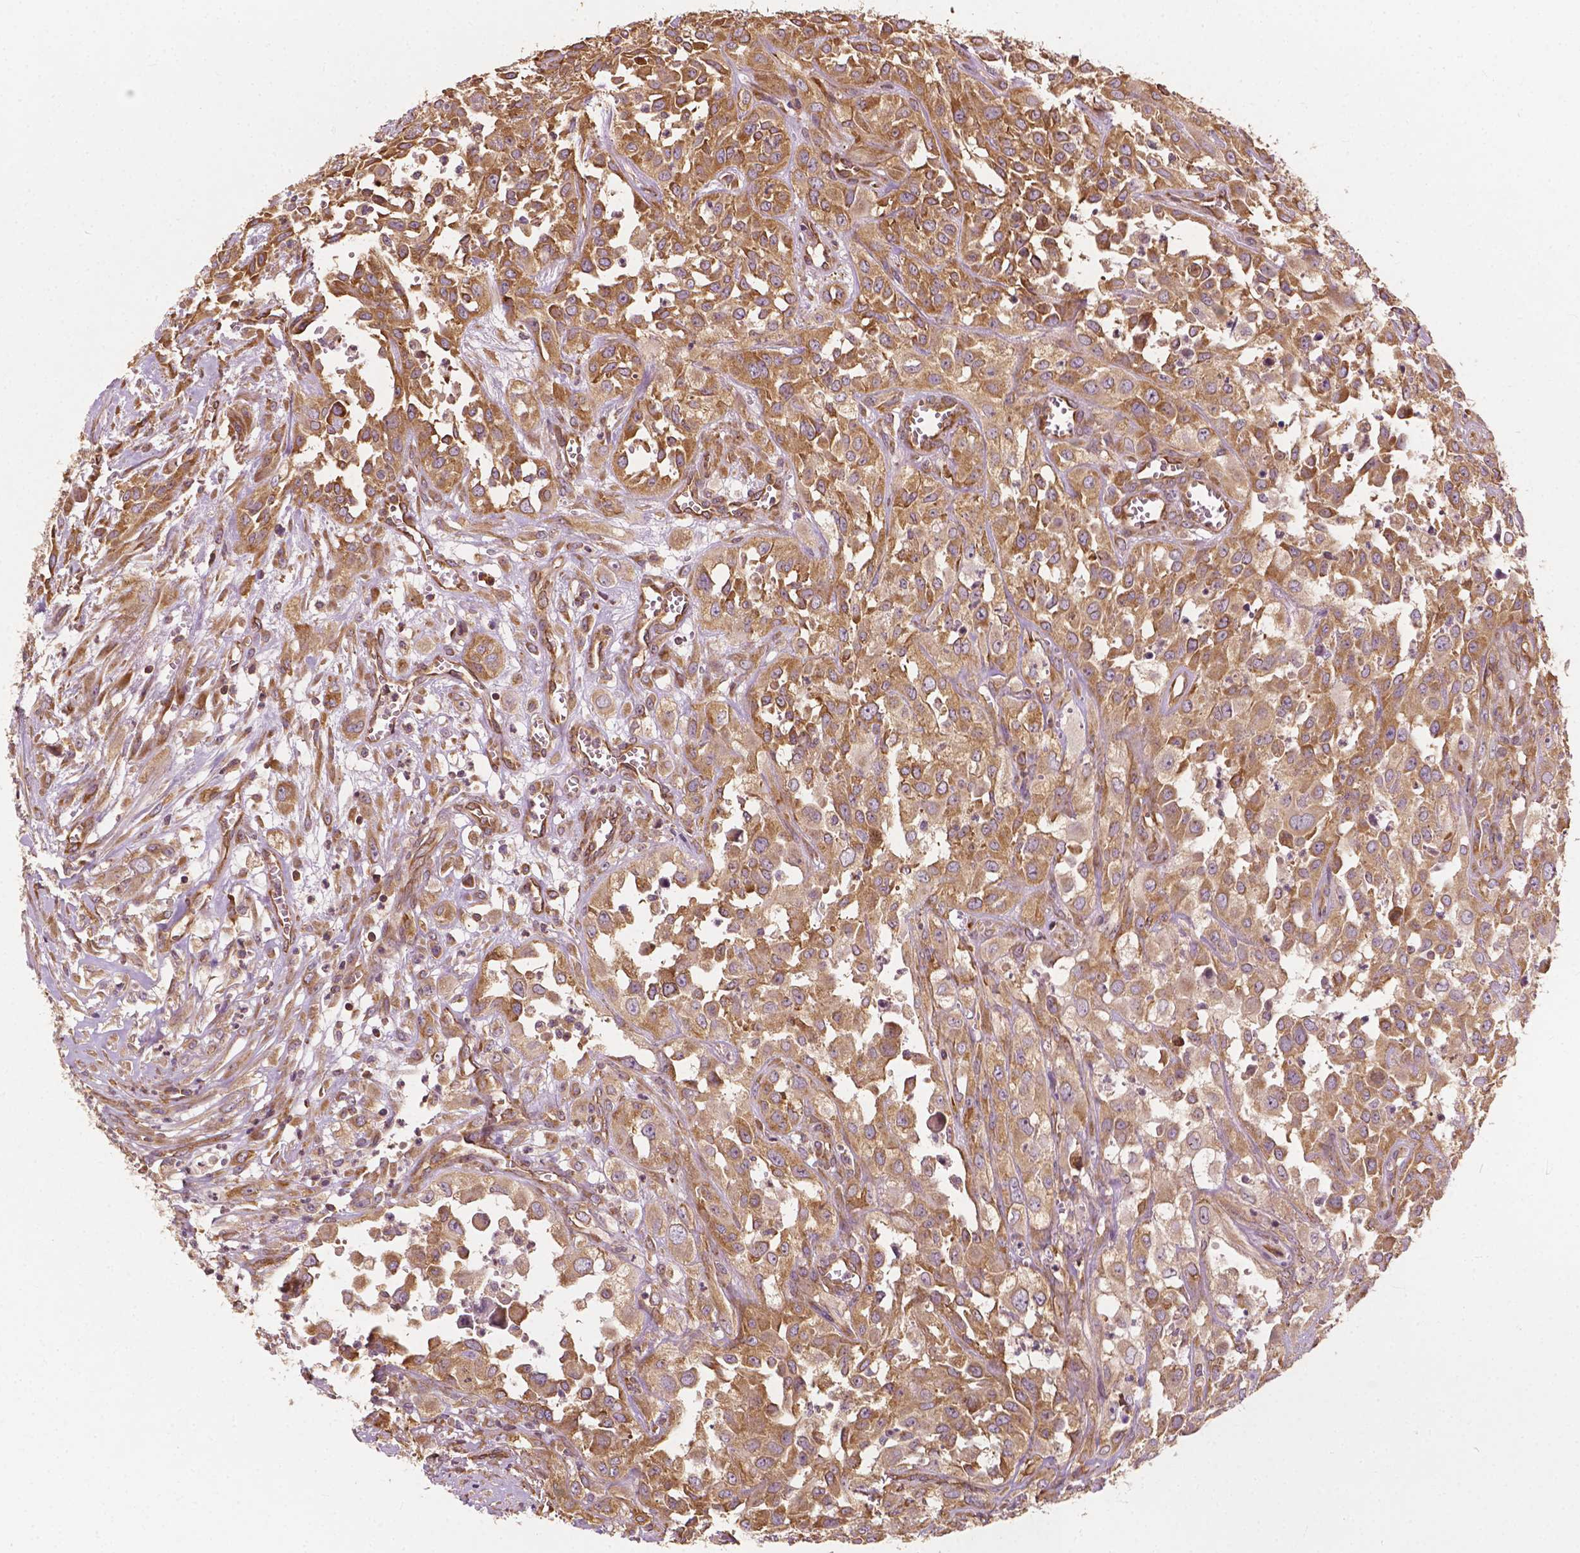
{"staining": {"intensity": "moderate", "quantity": ">75%", "location": "cytoplasmic/membranous"}, "tissue": "urothelial cancer", "cell_type": "Tumor cells", "image_type": "cancer", "snomed": [{"axis": "morphology", "description": "Urothelial carcinoma, High grade"}, {"axis": "topography", "description": "Urinary bladder"}], "caption": "A high-resolution image shows immunohistochemistry (IHC) staining of urothelial cancer, which shows moderate cytoplasmic/membranous staining in about >75% of tumor cells. The staining was performed using DAB (3,3'-diaminobenzidine) to visualize the protein expression in brown, while the nuclei were stained in blue with hematoxylin (Magnification: 20x).", "gene": "G3BP1", "patient": {"sex": "male", "age": 67}}